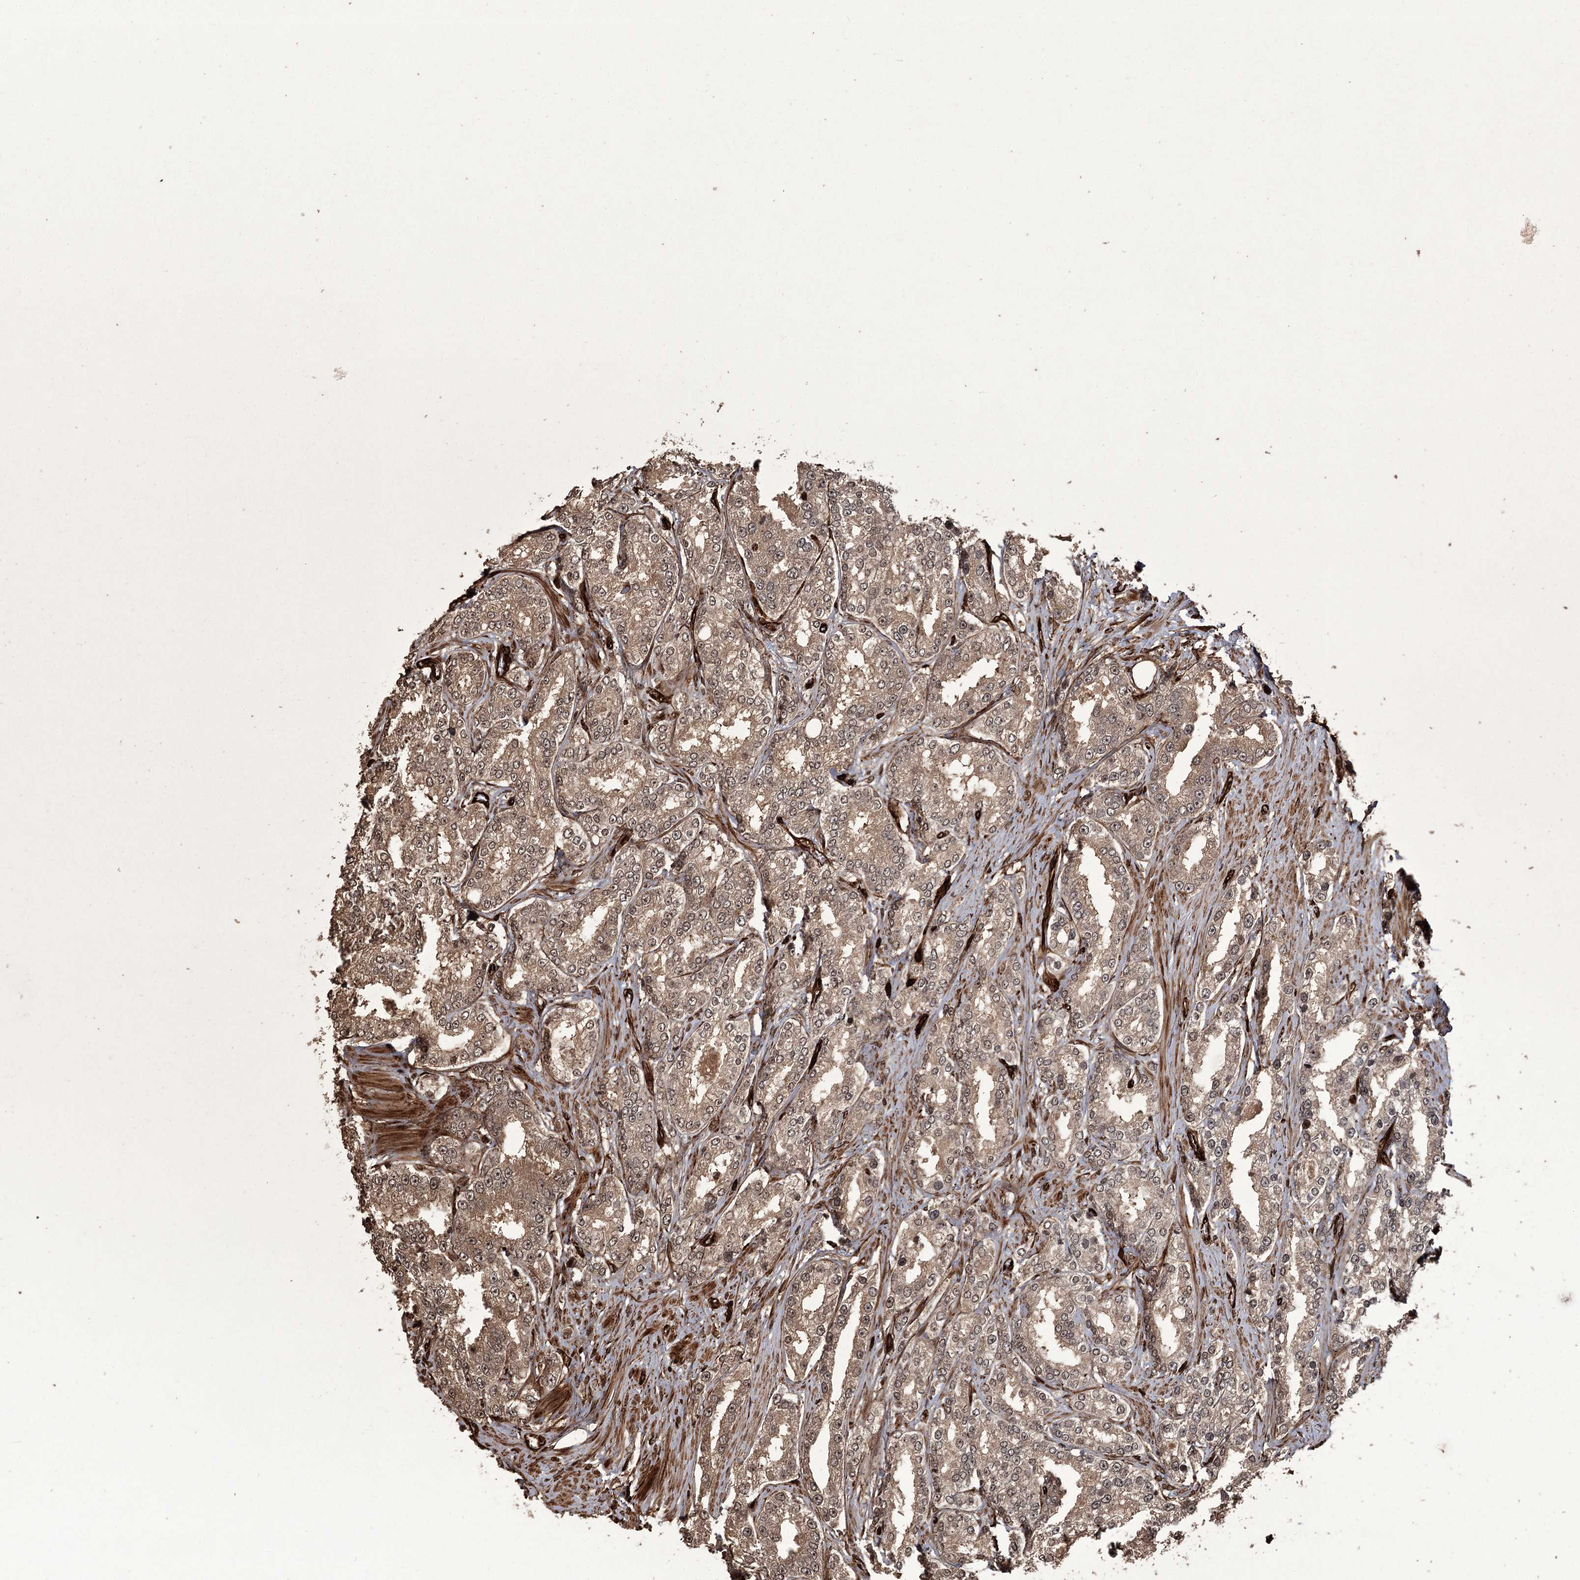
{"staining": {"intensity": "moderate", "quantity": ">75%", "location": "cytoplasmic/membranous,nuclear"}, "tissue": "prostate cancer", "cell_type": "Tumor cells", "image_type": "cancer", "snomed": [{"axis": "morphology", "description": "Normal tissue, NOS"}, {"axis": "morphology", "description": "Adenocarcinoma, High grade"}, {"axis": "topography", "description": "Prostate"}], "caption": "Moderate cytoplasmic/membranous and nuclear positivity for a protein is seen in approximately >75% of tumor cells of prostate cancer using immunohistochemistry.", "gene": "RPAP3", "patient": {"sex": "male", "age": 83}}